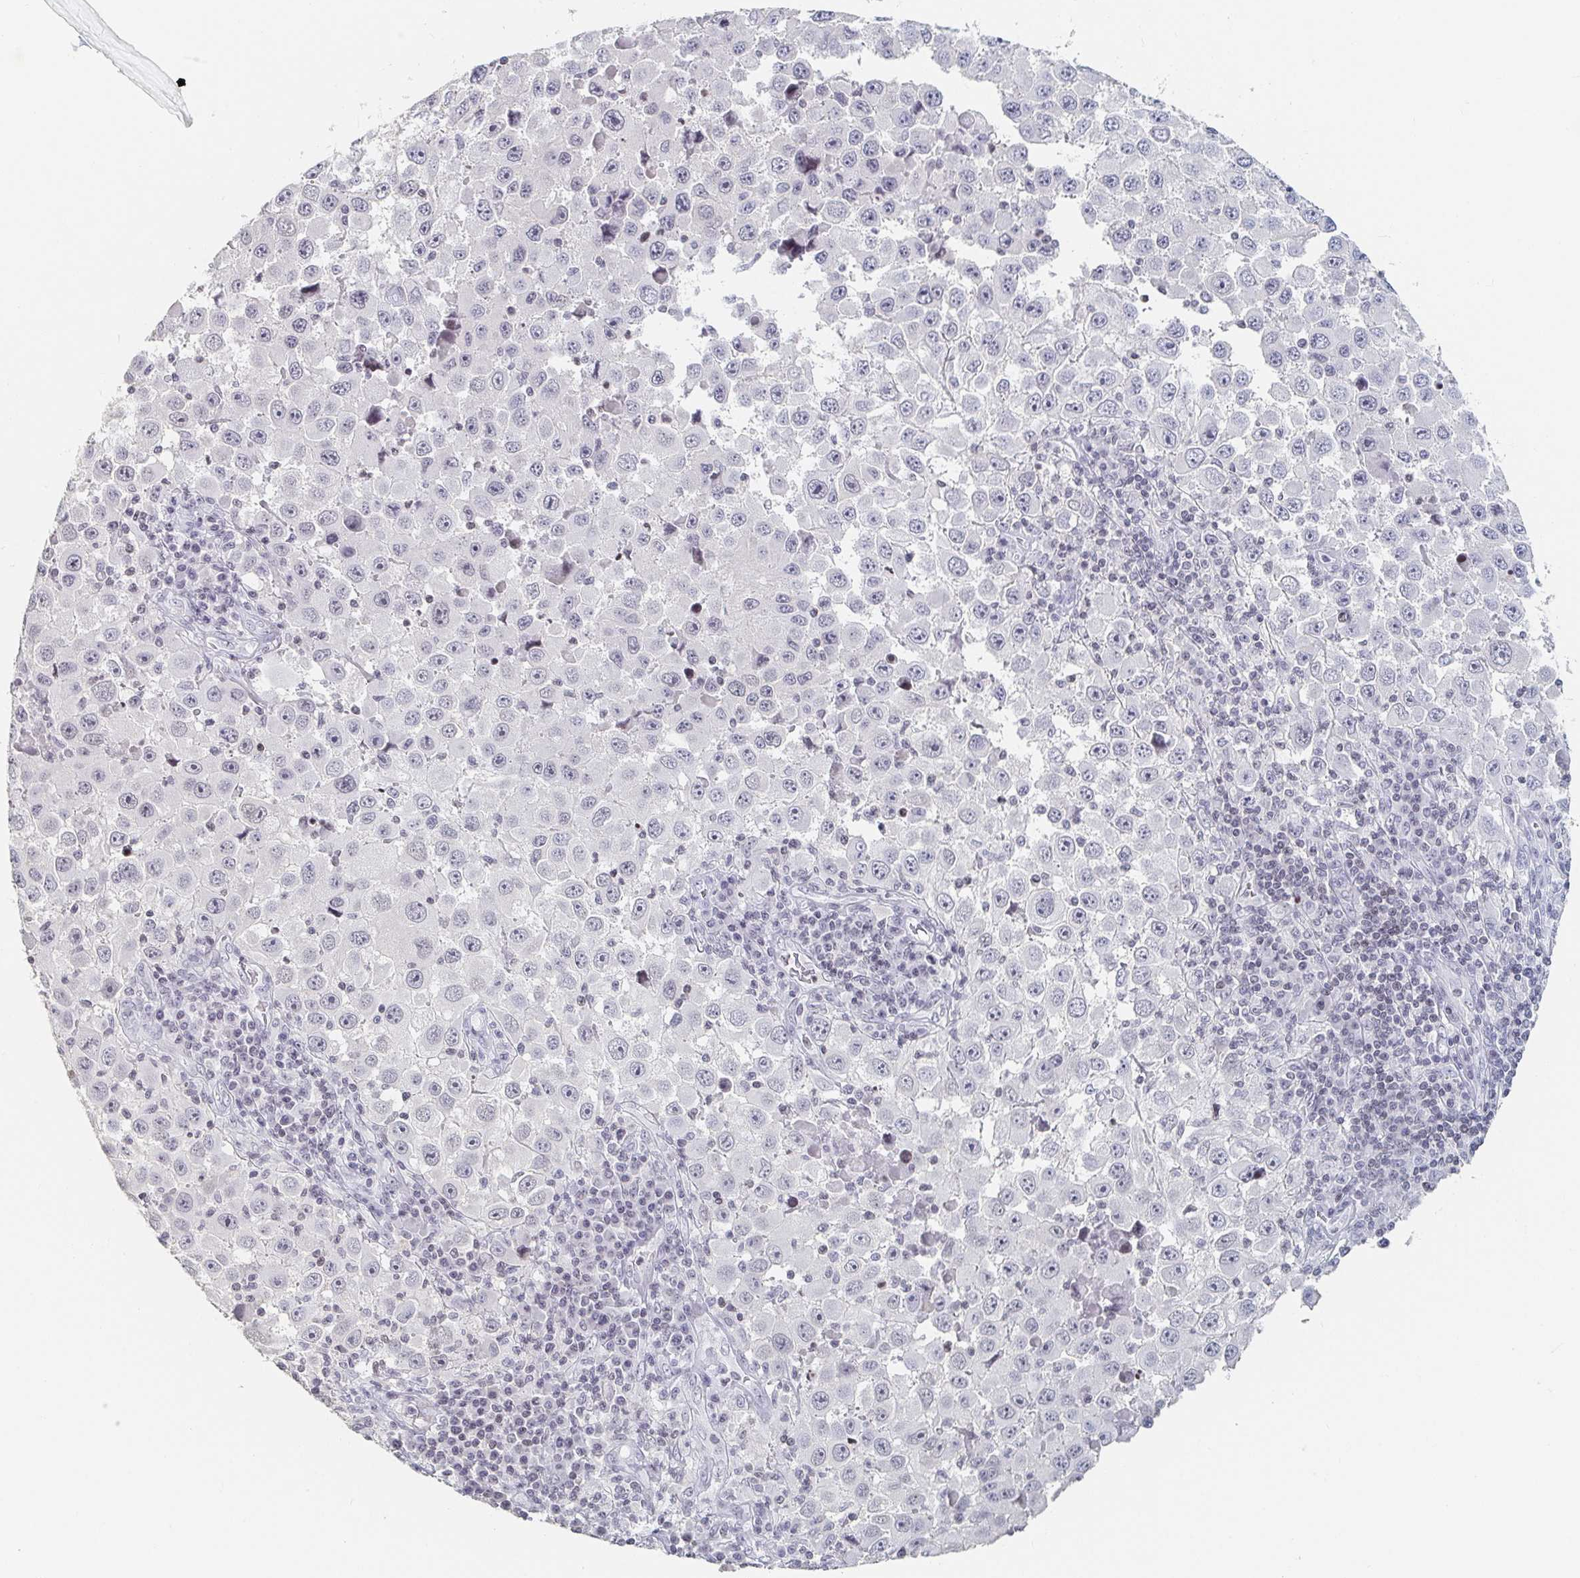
{"staining": {"intensity": "negative", "quantity": "none", "location": "none"}, "tissue": "melanoma", "cell_type": "Tumor cells", "image_type": "cancer", "snomed": [{"axis": "morphology", "description": "Malignant melanoma, Metastatic site"}, {"axis": "topography", "description": "Lymph node"}], "caption": "This histopathology image is of malignant melanoma (metastatic site) stained with IHC to label a protein in brown with the nuclei are counter-stained blue. There is no positivity in tumor cells.", "gene": "NME9", "patient": {"sex": "female", "age": 67}}